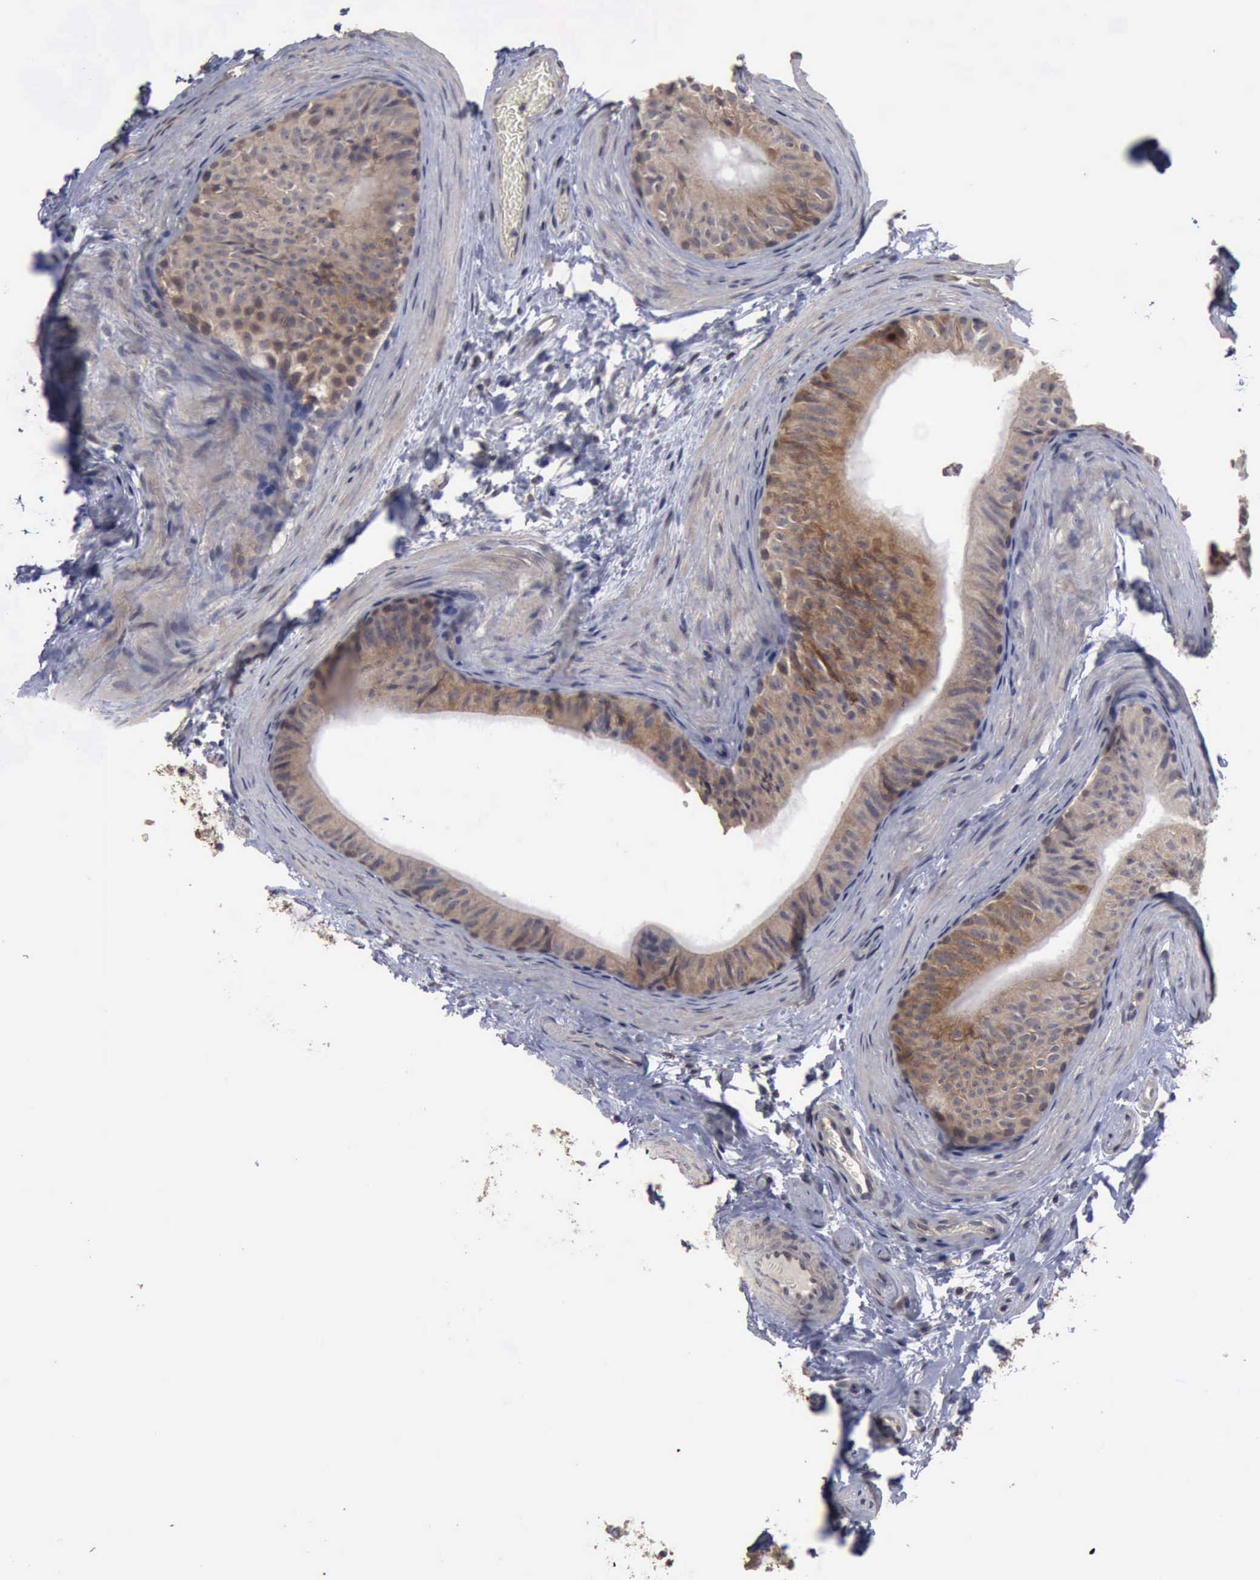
{"staining": {"intensity": "moderate", "quantity": "25%-75%", "location": "cytoplasmic/membranous"}, "tissue": "epididymis", "cell_type": "Glandular cells", "image_type": "normal", "snomed": [{"axis": "morphology", "description": "Normal tissue, NOS"}, {"axis": "topography", "description": "Testis"}, {"axis": "topography", "description": "Epididymis"}], "caption": "This histopathology image exhibits immunohistochemistry staining of unremarkable epididymis, with medium moderate cytoplasmic/membranous staining in about 25%-75% of glandular cells.", "gene": "CRKL", "patient": {"sex": "male", "age": 36}}